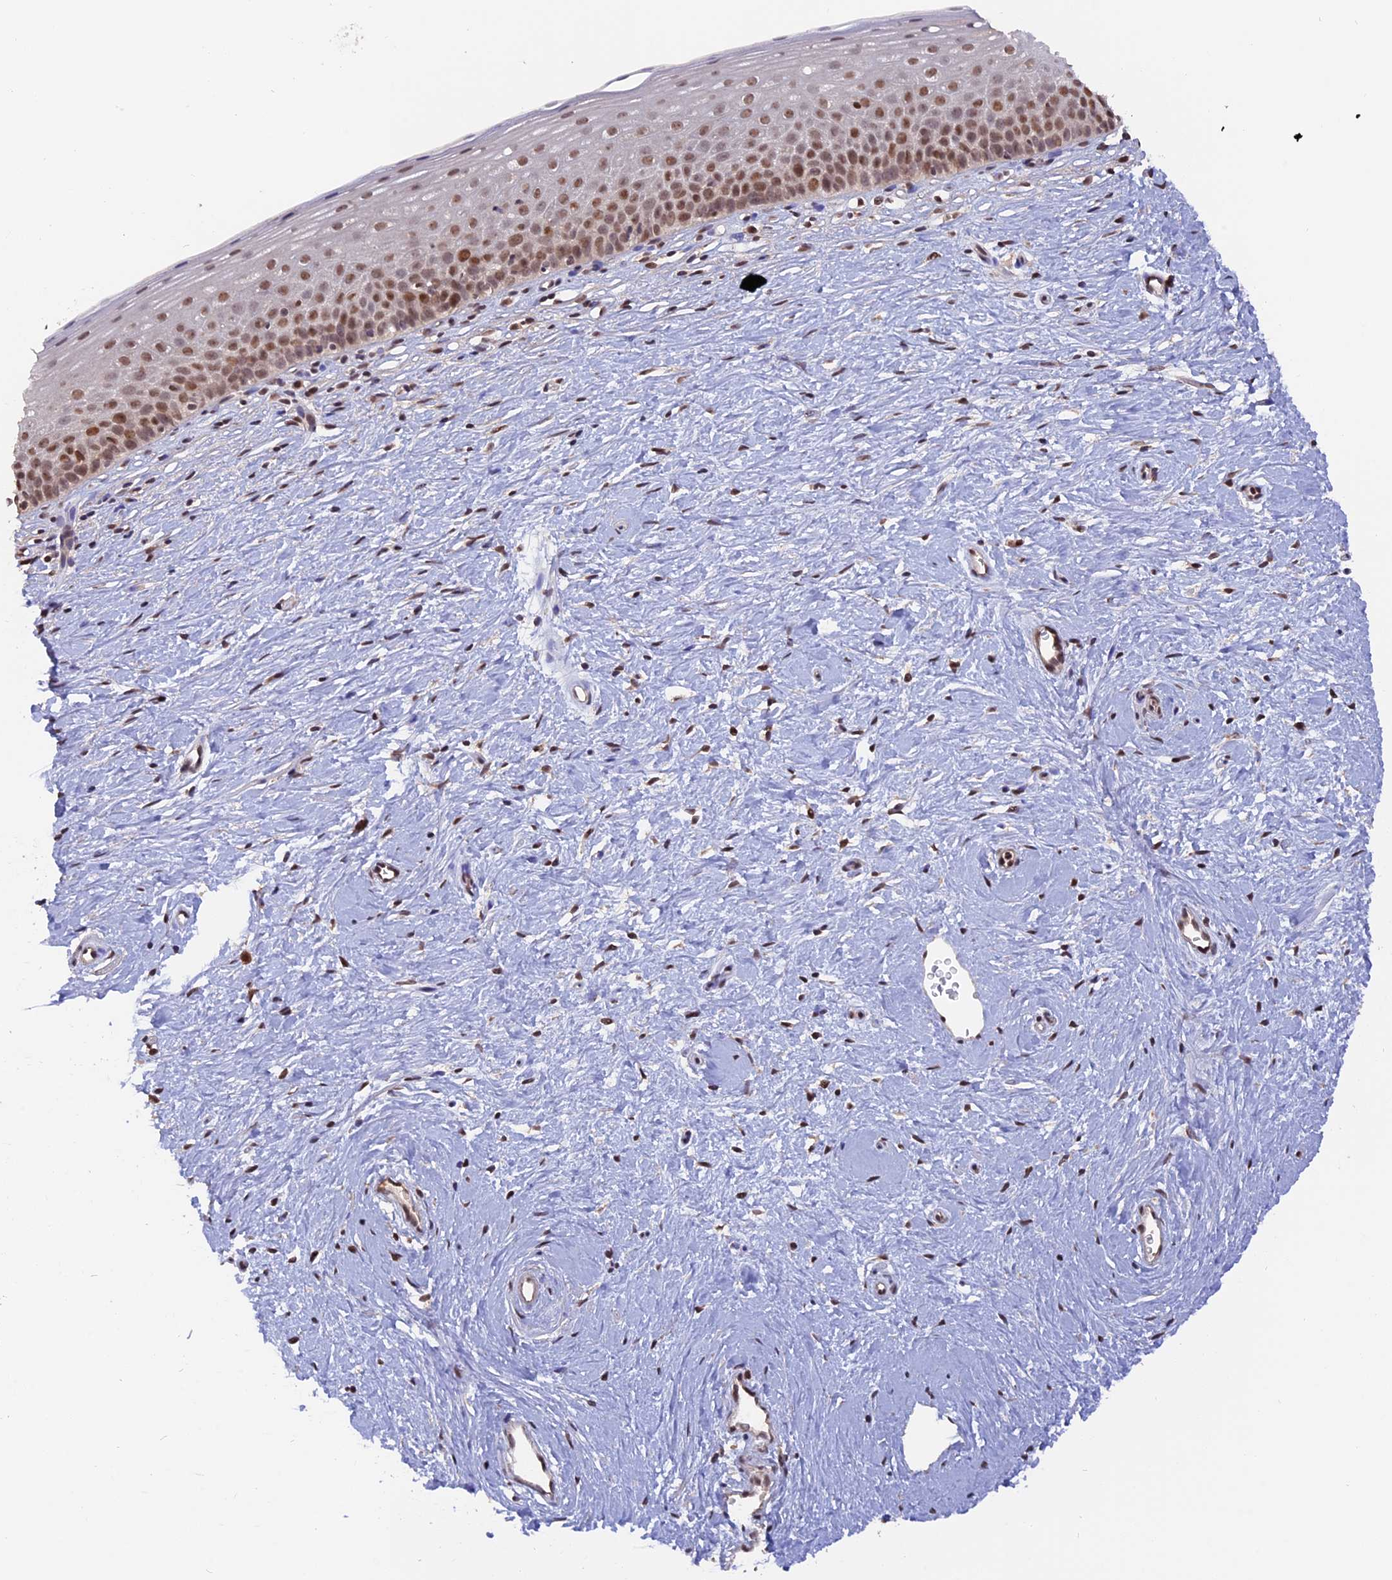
{"staining": {"intensity": "moderate", "quantity": "25%-75%", "location": "nuclear"}, "tissue": "cervix", "cell_type": "Glandular cells", "image_type": "normal", "snomed": [{"axis": "morphology", "description": "Normal tissue, NOS"}, {"axis": "topography", "description": "Cervix"}], "caption": "Glandular cells show medium levels of moderate nuclear staining in approximately 25%-75% of cells in normal human cervix.", "gene": "RFC5", "patient": {"sex": "female", "age": 57}}